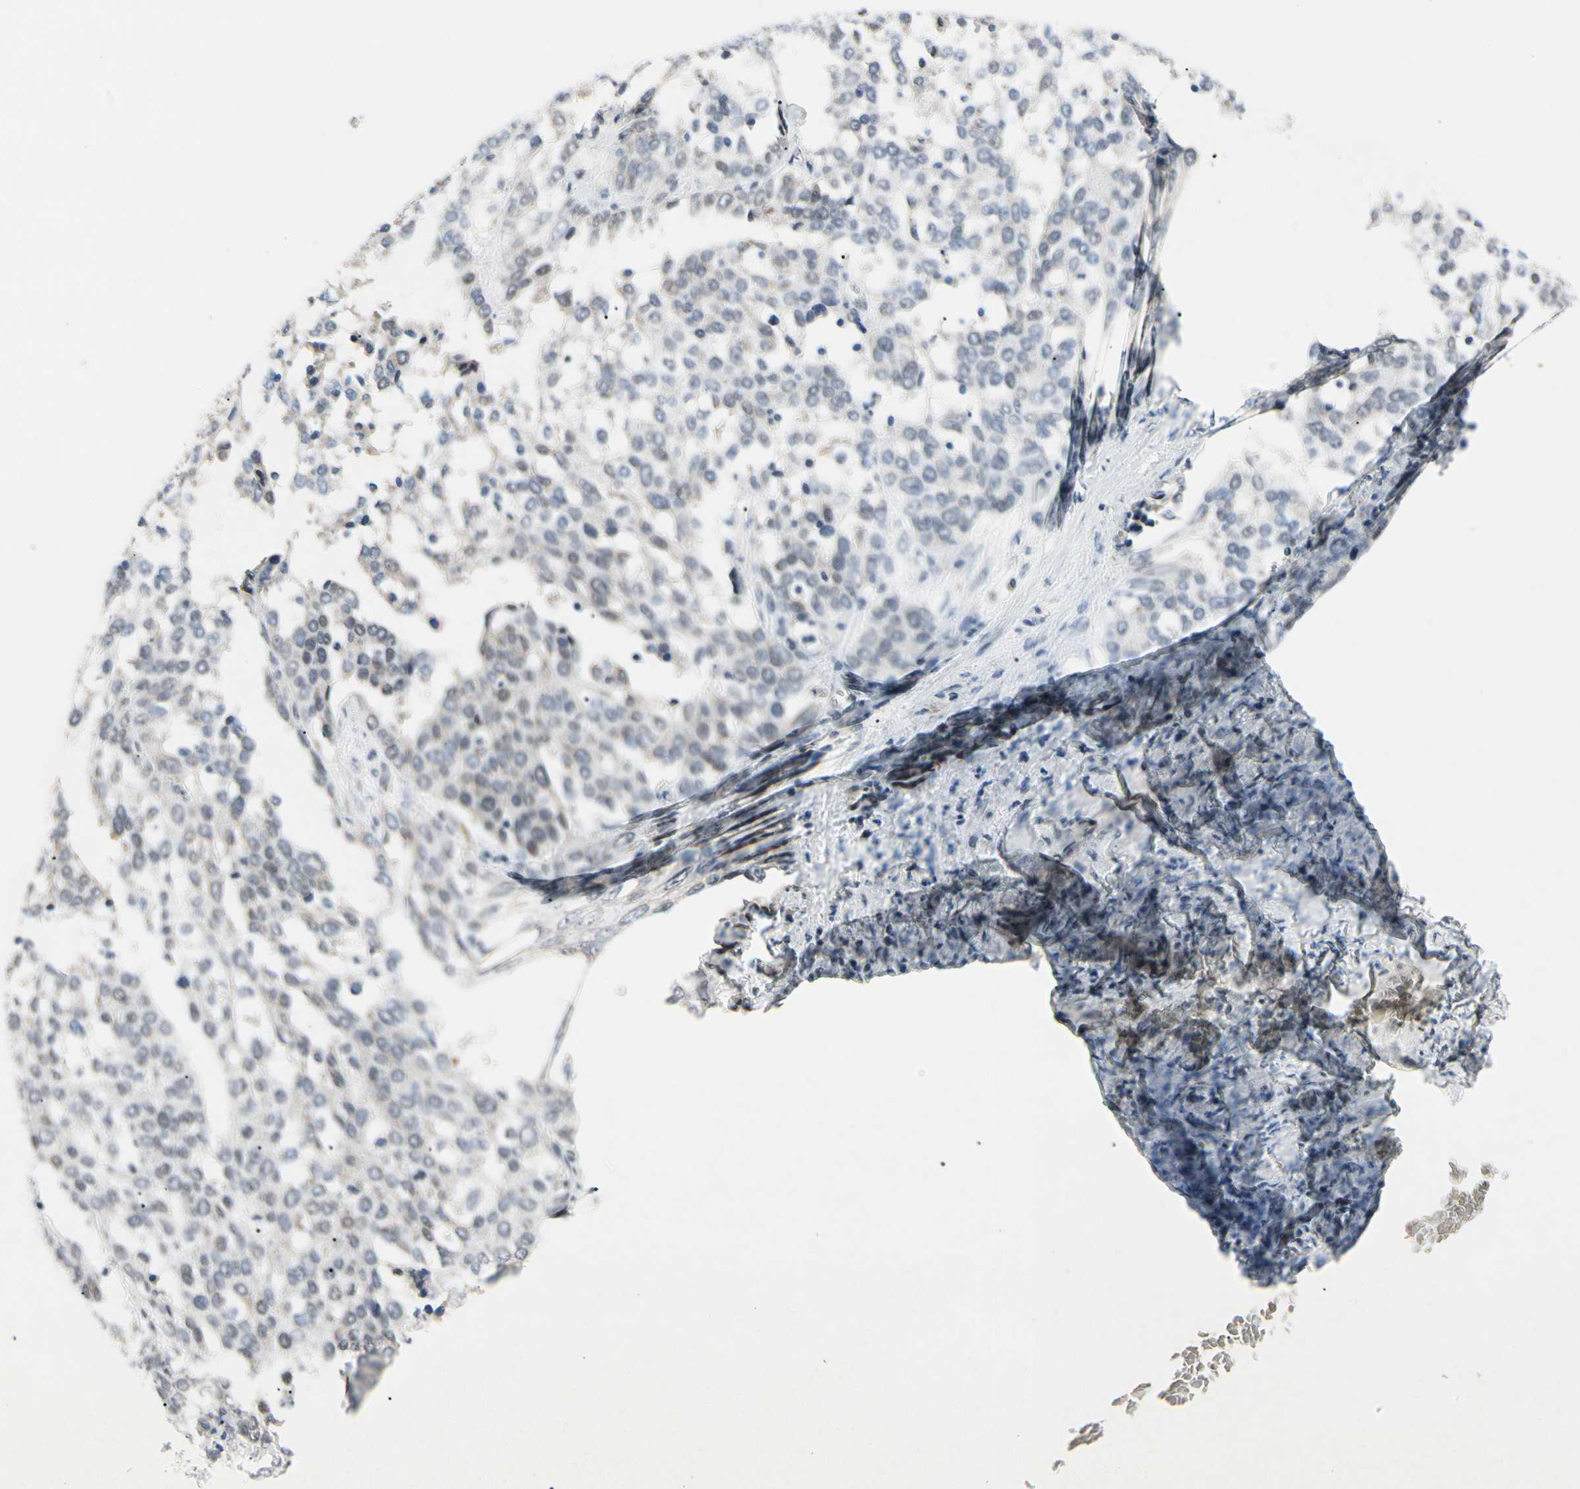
{"staining": {"intensity": "negative", "quantity": "none", "location": "none"}, "tissue": "ovarian cancer", "cell_type": "Tumor cells", "image_type": "cancer", "snomed": [{"axis": "morphology", "description": "Cystadenocarcinoma, serous, NOS"}, {"axis": "topography", "description": "Ovary"}], "caption": "An immunohistochemistry histopathology image of serous cystadenocarcinoma (ovarian) is shown. There is no staining in tumor cells of serous cystadenocarcinoma (ovarian). (IHC, brightfield microscopy, high magnification).", "gene": "GREM1", "patient": {"sex": "female", "age": 44}}